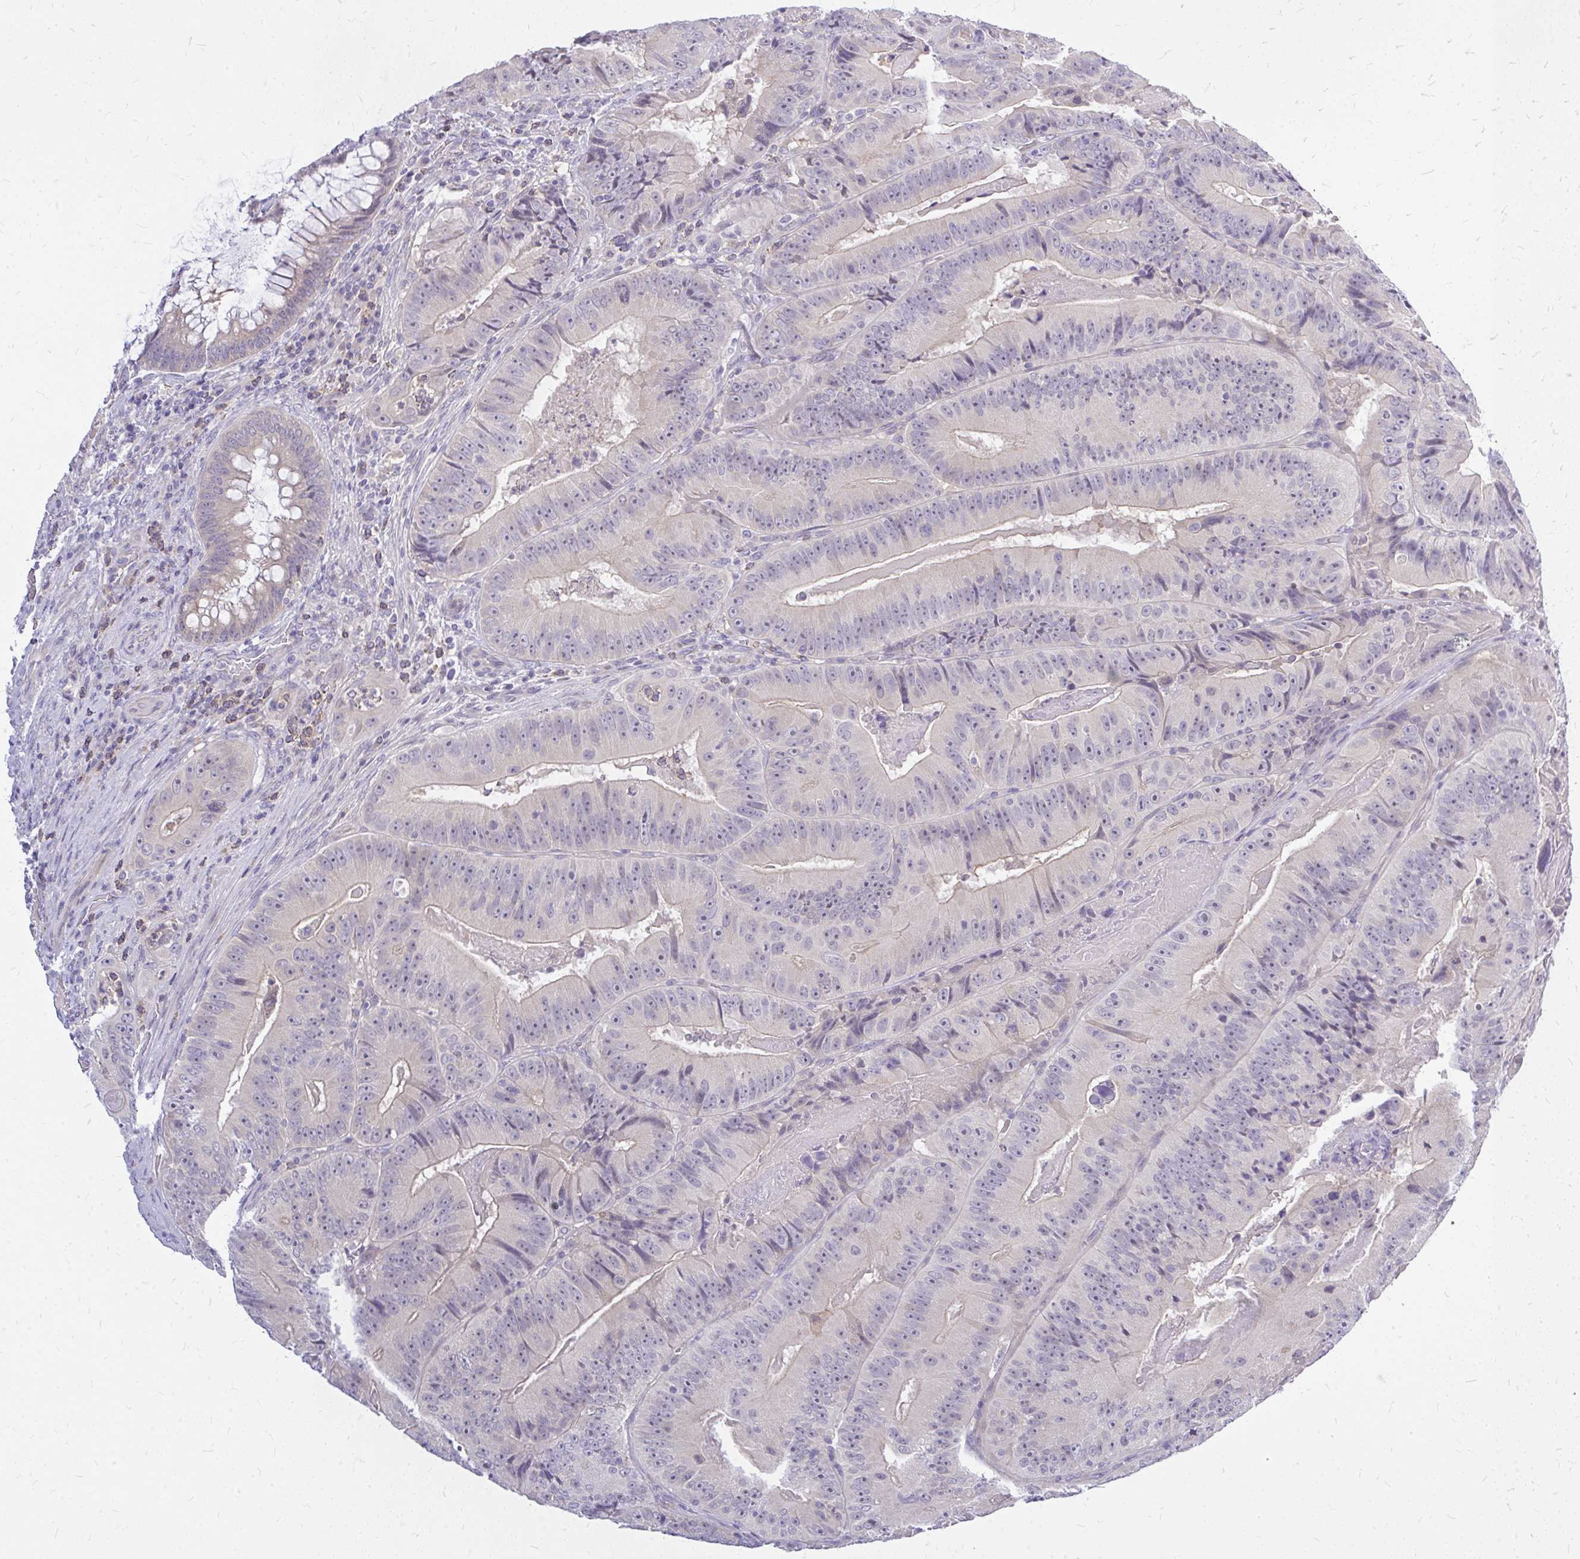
{"staining": {"intensity": "negative", "quantity": "none", "location": "none"}, "tissue": "colorectal cancer", "cell_type": "Tumor cells", "image_type": "cancer", "snomed": [{"axis": "morphology", "description": "Adenocarcinoma, NOS"}, {"axis": "topography", "description": "Colon"}], "caption": "Photomicrograph shows no significant protein expression in tumor cells of colorectal adenocarcinoma.", "gene": "MAP1LC3A", "patient": {"sex": "female", "age": 86}}